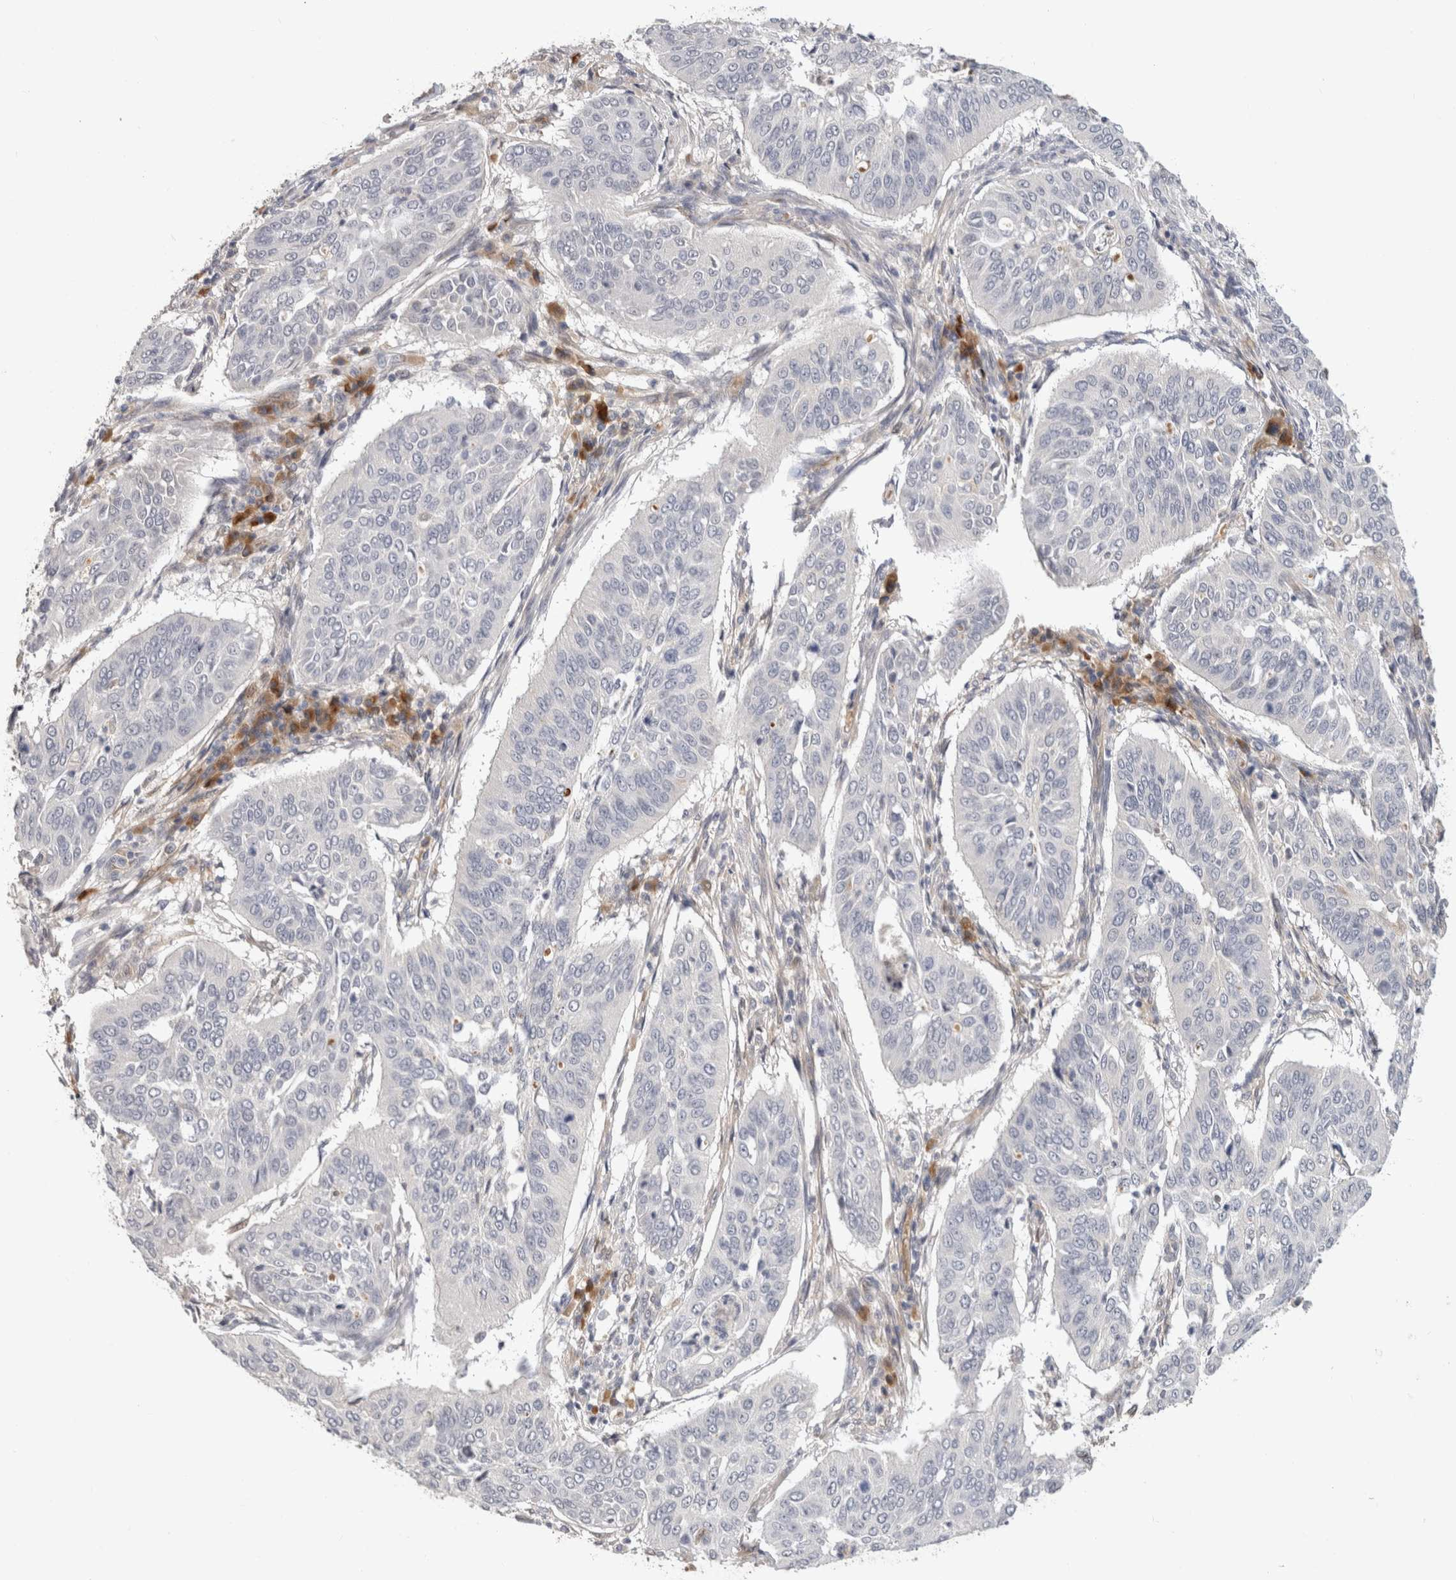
{"staining": {"intensity": "negative", "quantity": "none", "location": "none"}, "tissue": "cervical cancer", "cell_type": "Tumor cells", "image_type": "cancer", "snomed": [{"axis": "morphology", "description": "Normal tissue, NOS"}, {"axis": "morphology", "description": "Squamous cell carcinoma, NOS"}, {"axis": "topography", "description": "Cervix"}], "caption": "IHC histopathology image of human cervical cancer (squamous cell carcinoma) stained for a protein (brown), which exhibits no positivity in tumor cells.", "gene": "APOL2", "patient": {"sex": "female", "age": 39}}